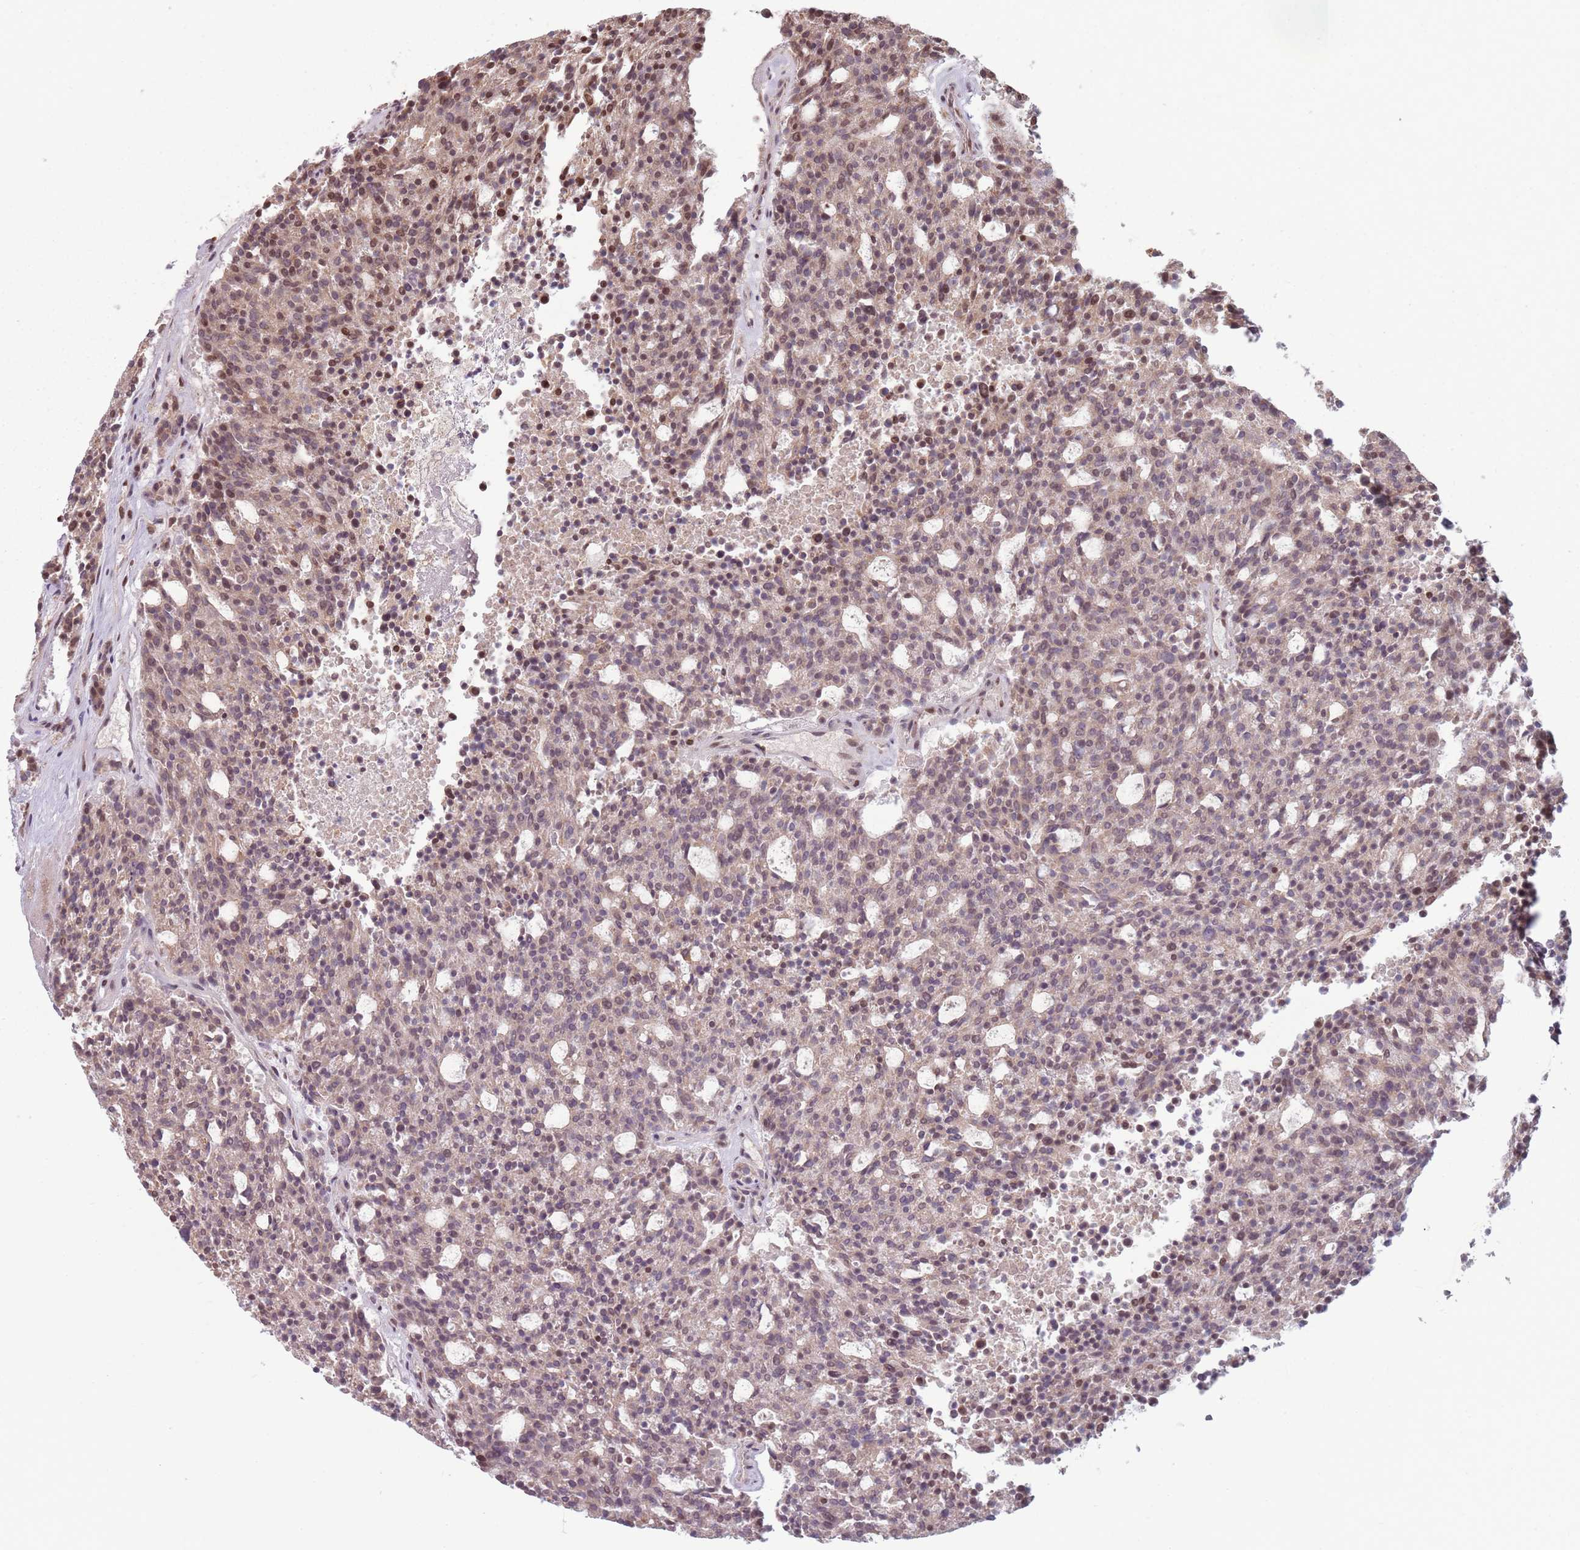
{"staining": {"intensity": "moderate", "quantity": "25%-75%", "location": "nuclear"}, "tissue": "carcinoid", "cell_type": "Tumor cells", "image_type": "cancer", "snomed": [{"axis": "morphology", "description": "Carcinoid, malignant, NOS"}, {"axis": "topography", "description": "Pancreas"}], "caption": "Protein expression analysis of human carcinoid reveals moderate nuclear expression in approximately 25%-75% of tumor cells.", "gene": "ADGRG1", "patient": {"sex": "female", "age": 54}}